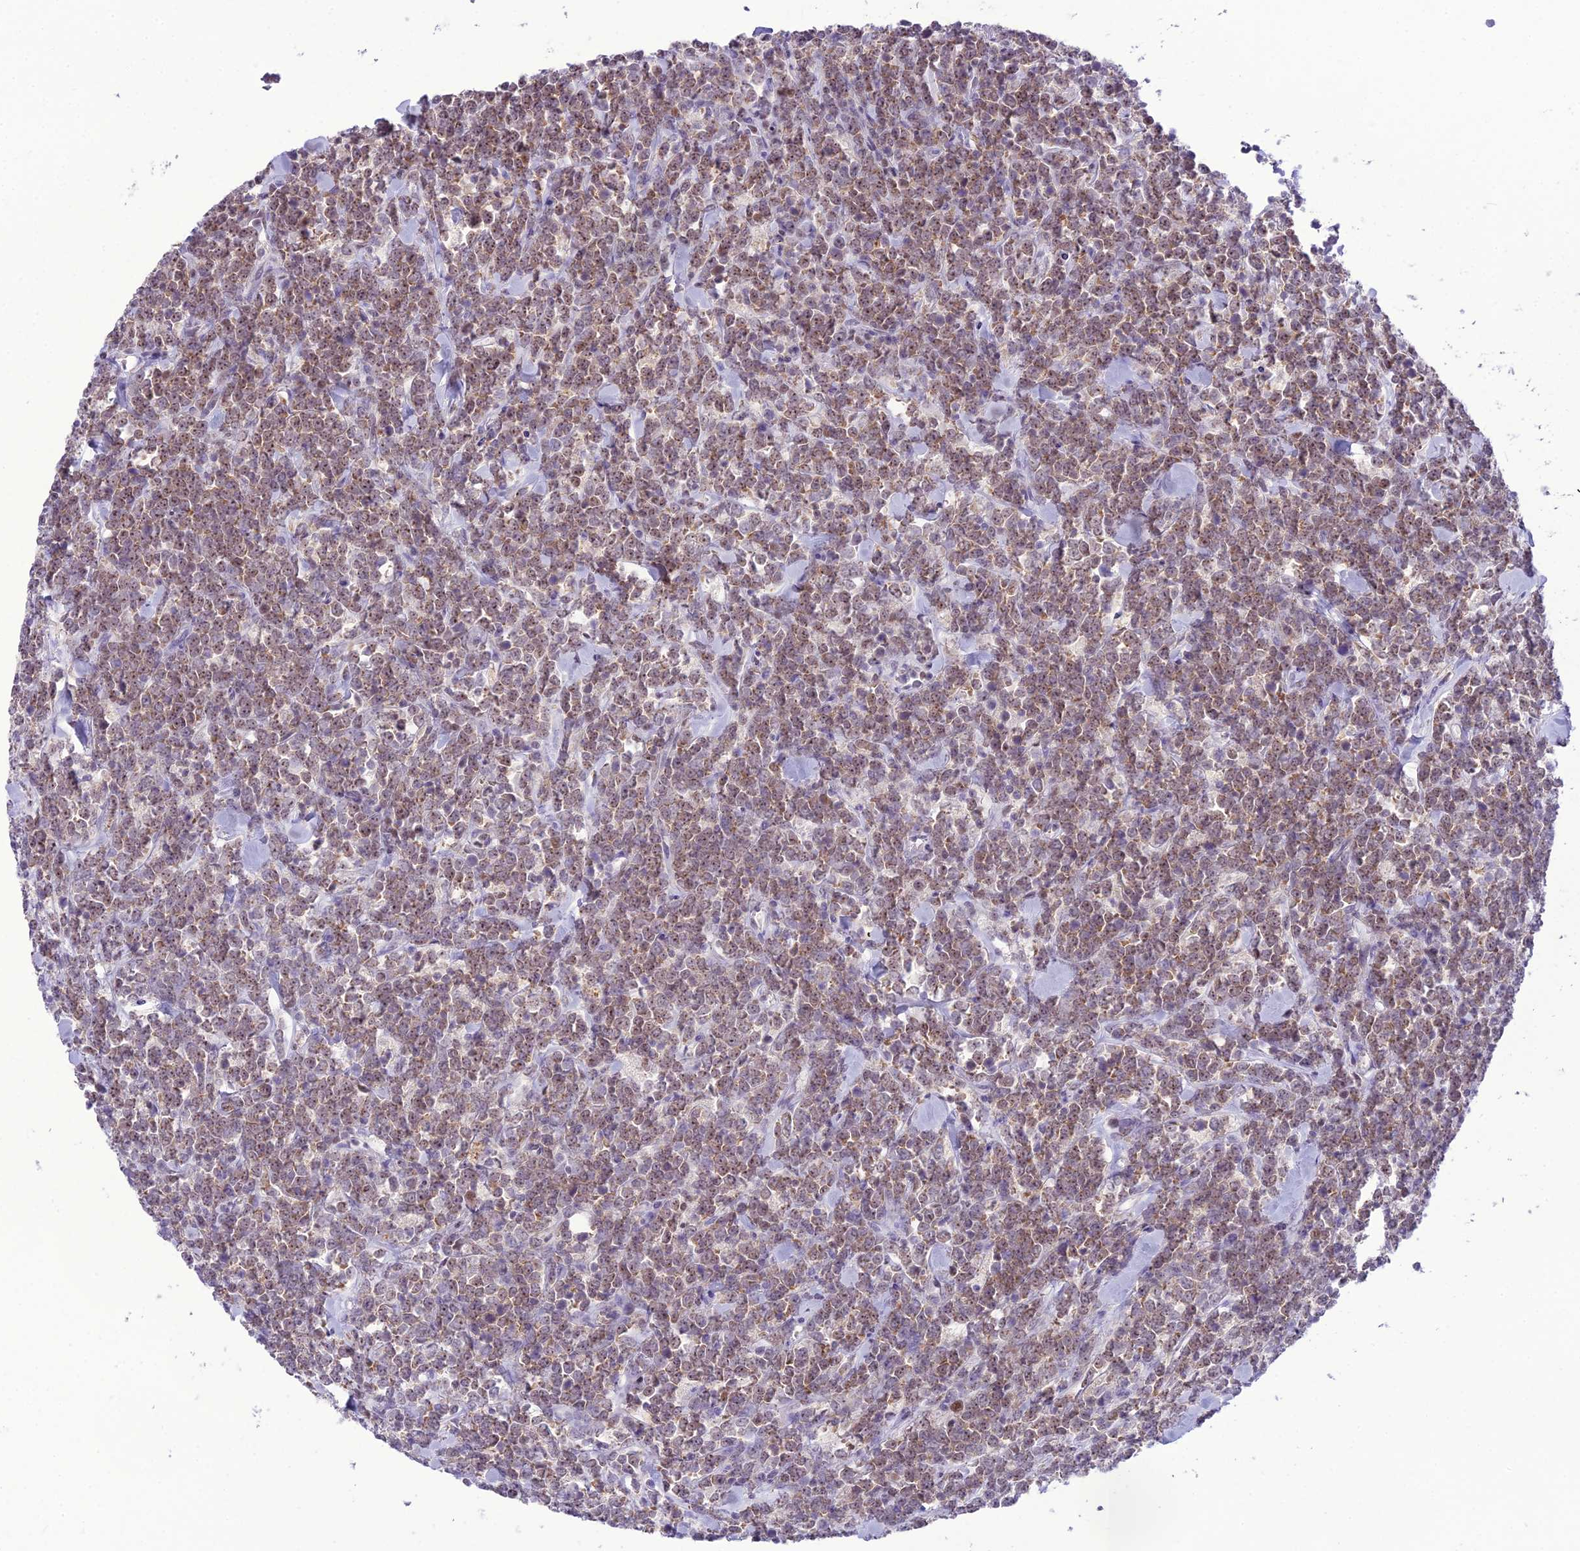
{"staining": {"intensity": "moderate", "quantity": ">75%", "location": "cytoplasmic/membranous"}, "tissue": "lymphoma", "cell_type": "Tumor cells", "image_type": "cancer", "snomed": [{"axis": "morphology", "description": "Malignant lymphoma, non-Hodgkin's type, High grade"}, {"axis": "topography", "description": "Small intestine"}], "caption": "The immunohistochemical stain labels moderate cytoplasmic/membranous expression in tumor cells of high-grade malignant lymphoma, non-Hodgkin's type tissue.", "gene": "SH3RF3", "patient": {"sex": "male", "age": 8}}